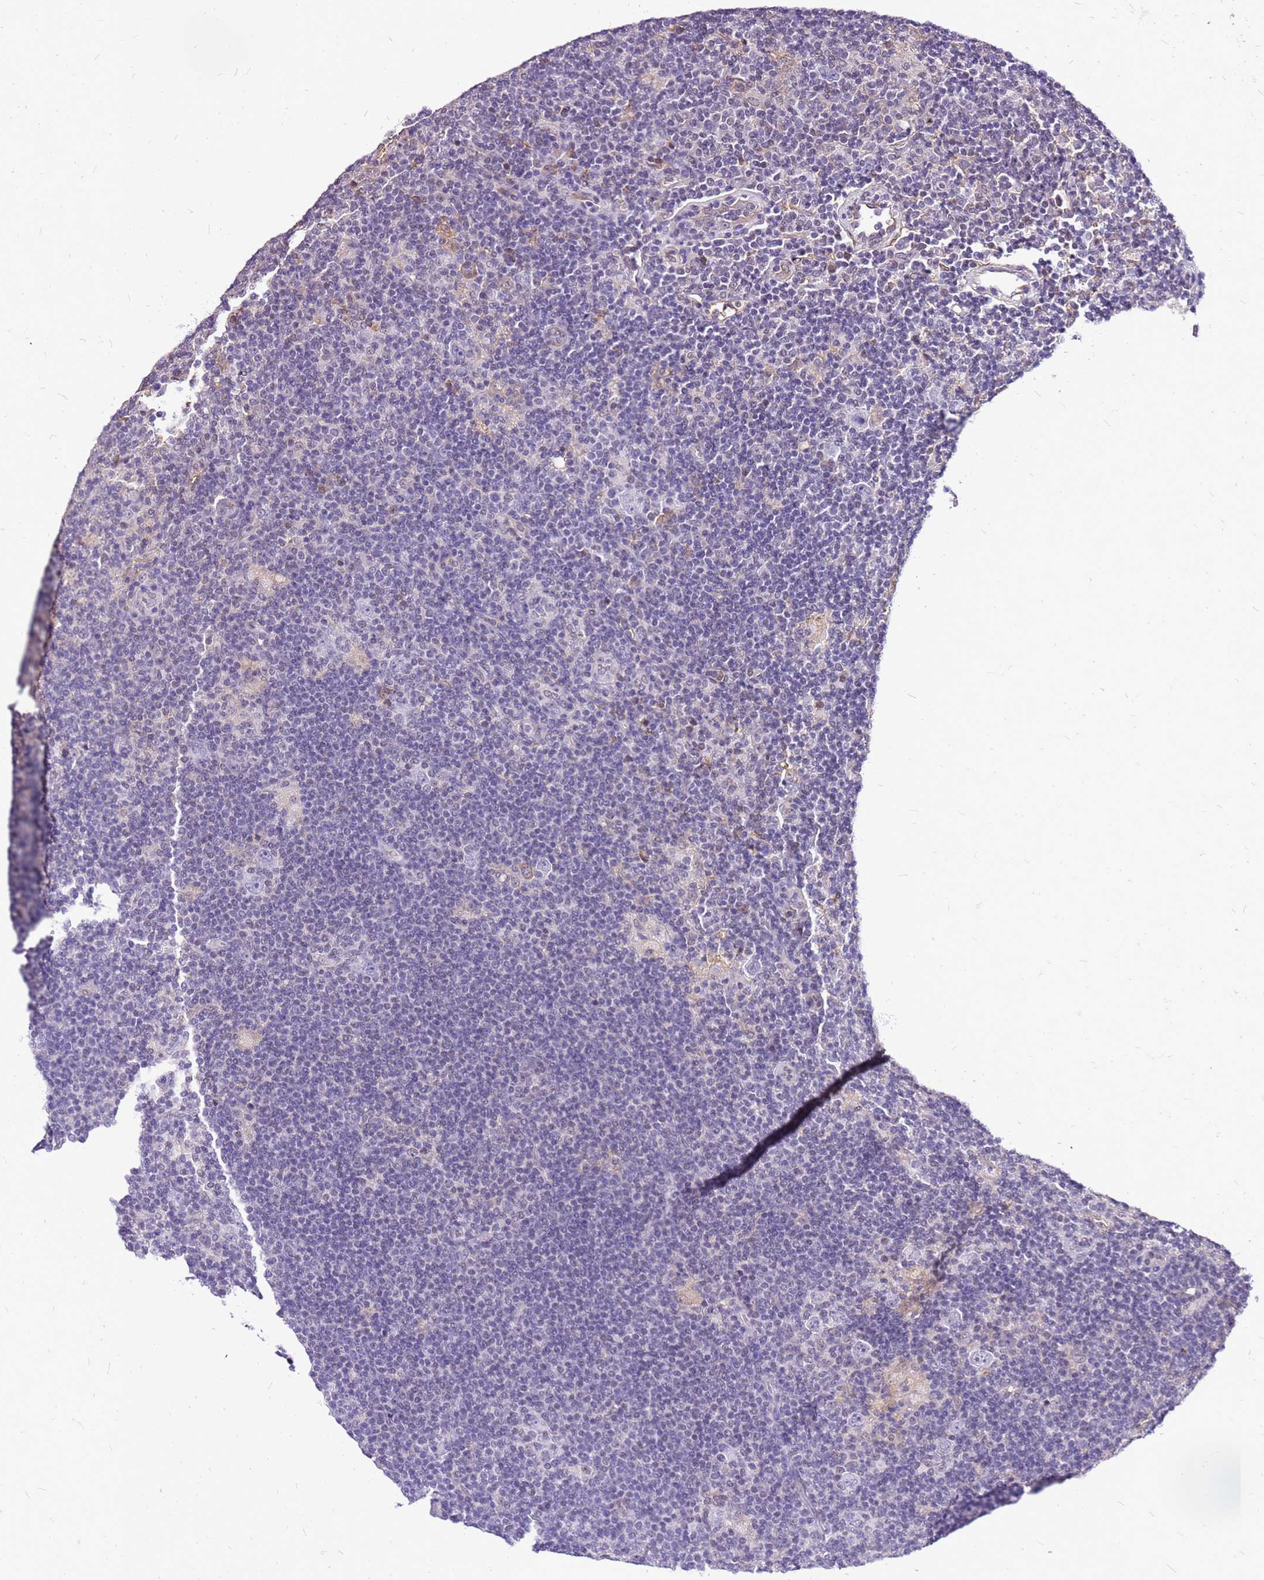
{"staining": {"intensity": "negative", "quantity": "none", "location": "none"}, "tissue": "lymphoma", "cell_type": "Tumor cells", "image_type": "cancer", "snomed": [{"axis": "morphology", "description": "Hodgkin's disease, NOS"}, {"axis": "topography", "description": "Lymph node"}], "caption": "This is an immunohistochemistry (IHC) micrograph of human lymphoma. There is no expression in tumor cells.", "gene": "ALDH1A3", "patient": {"sex": "female", "age": 57}}